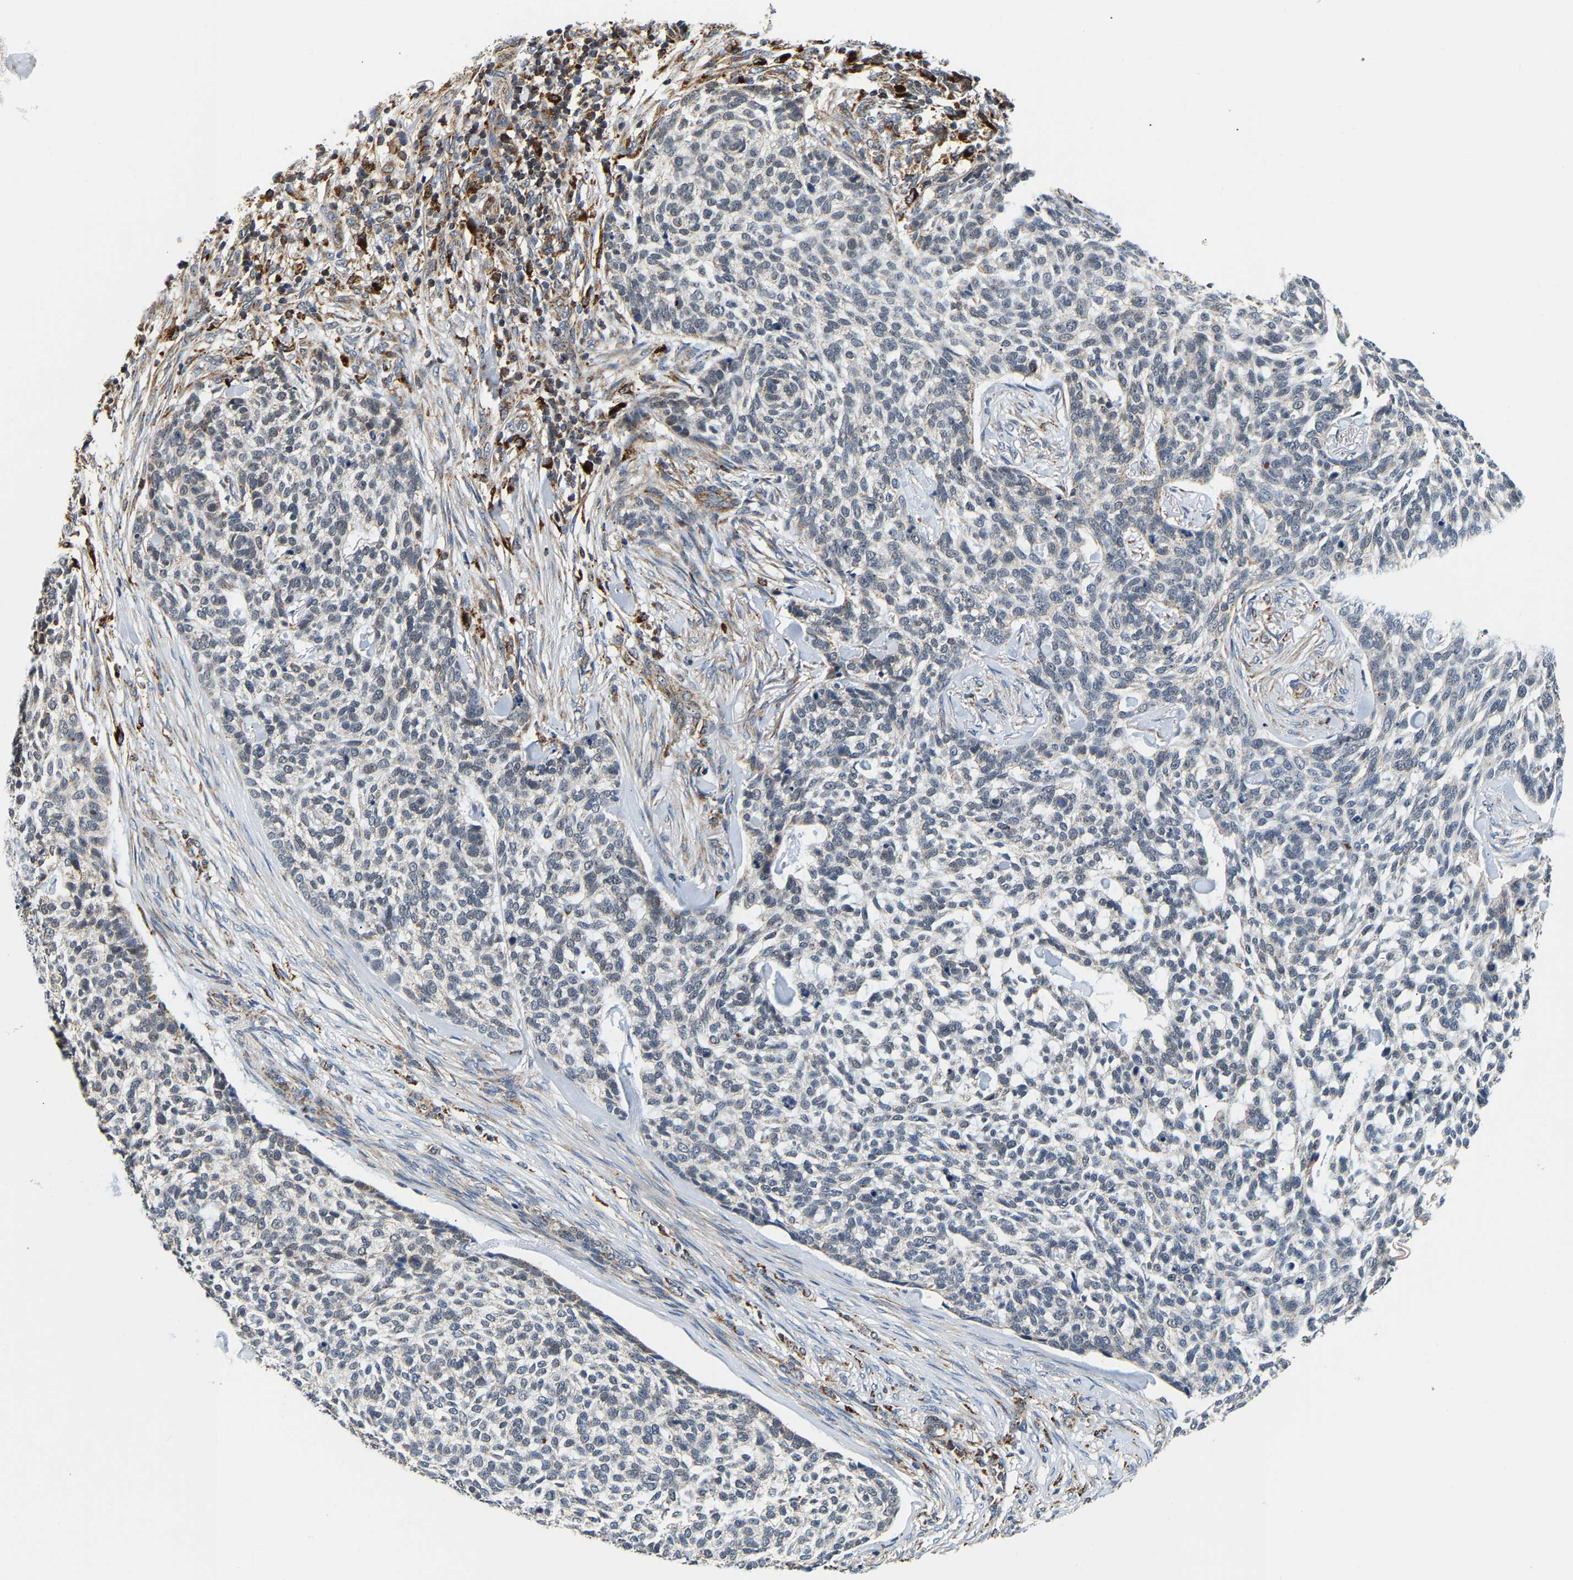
{"staining": {"intensity": "negative", "quantity": "none", "location": "none"}, "tissue": "skin cancer", "cell_type": "Tumor cells", "image_type": "cancer", "snomed": [{"axis": "morphology", "description": "Basal cell carcinoma"}, {"axis": "topography", "description": "Skin"}], "caption": "High power microscopy histopathology image of an immunohistochemistry histopathology image of skin basal cell carcinoma, revealing no significant positivity in tumor cells.", "gene": "GIMAP7", "patient": {"sex": "female", "age": 64}}